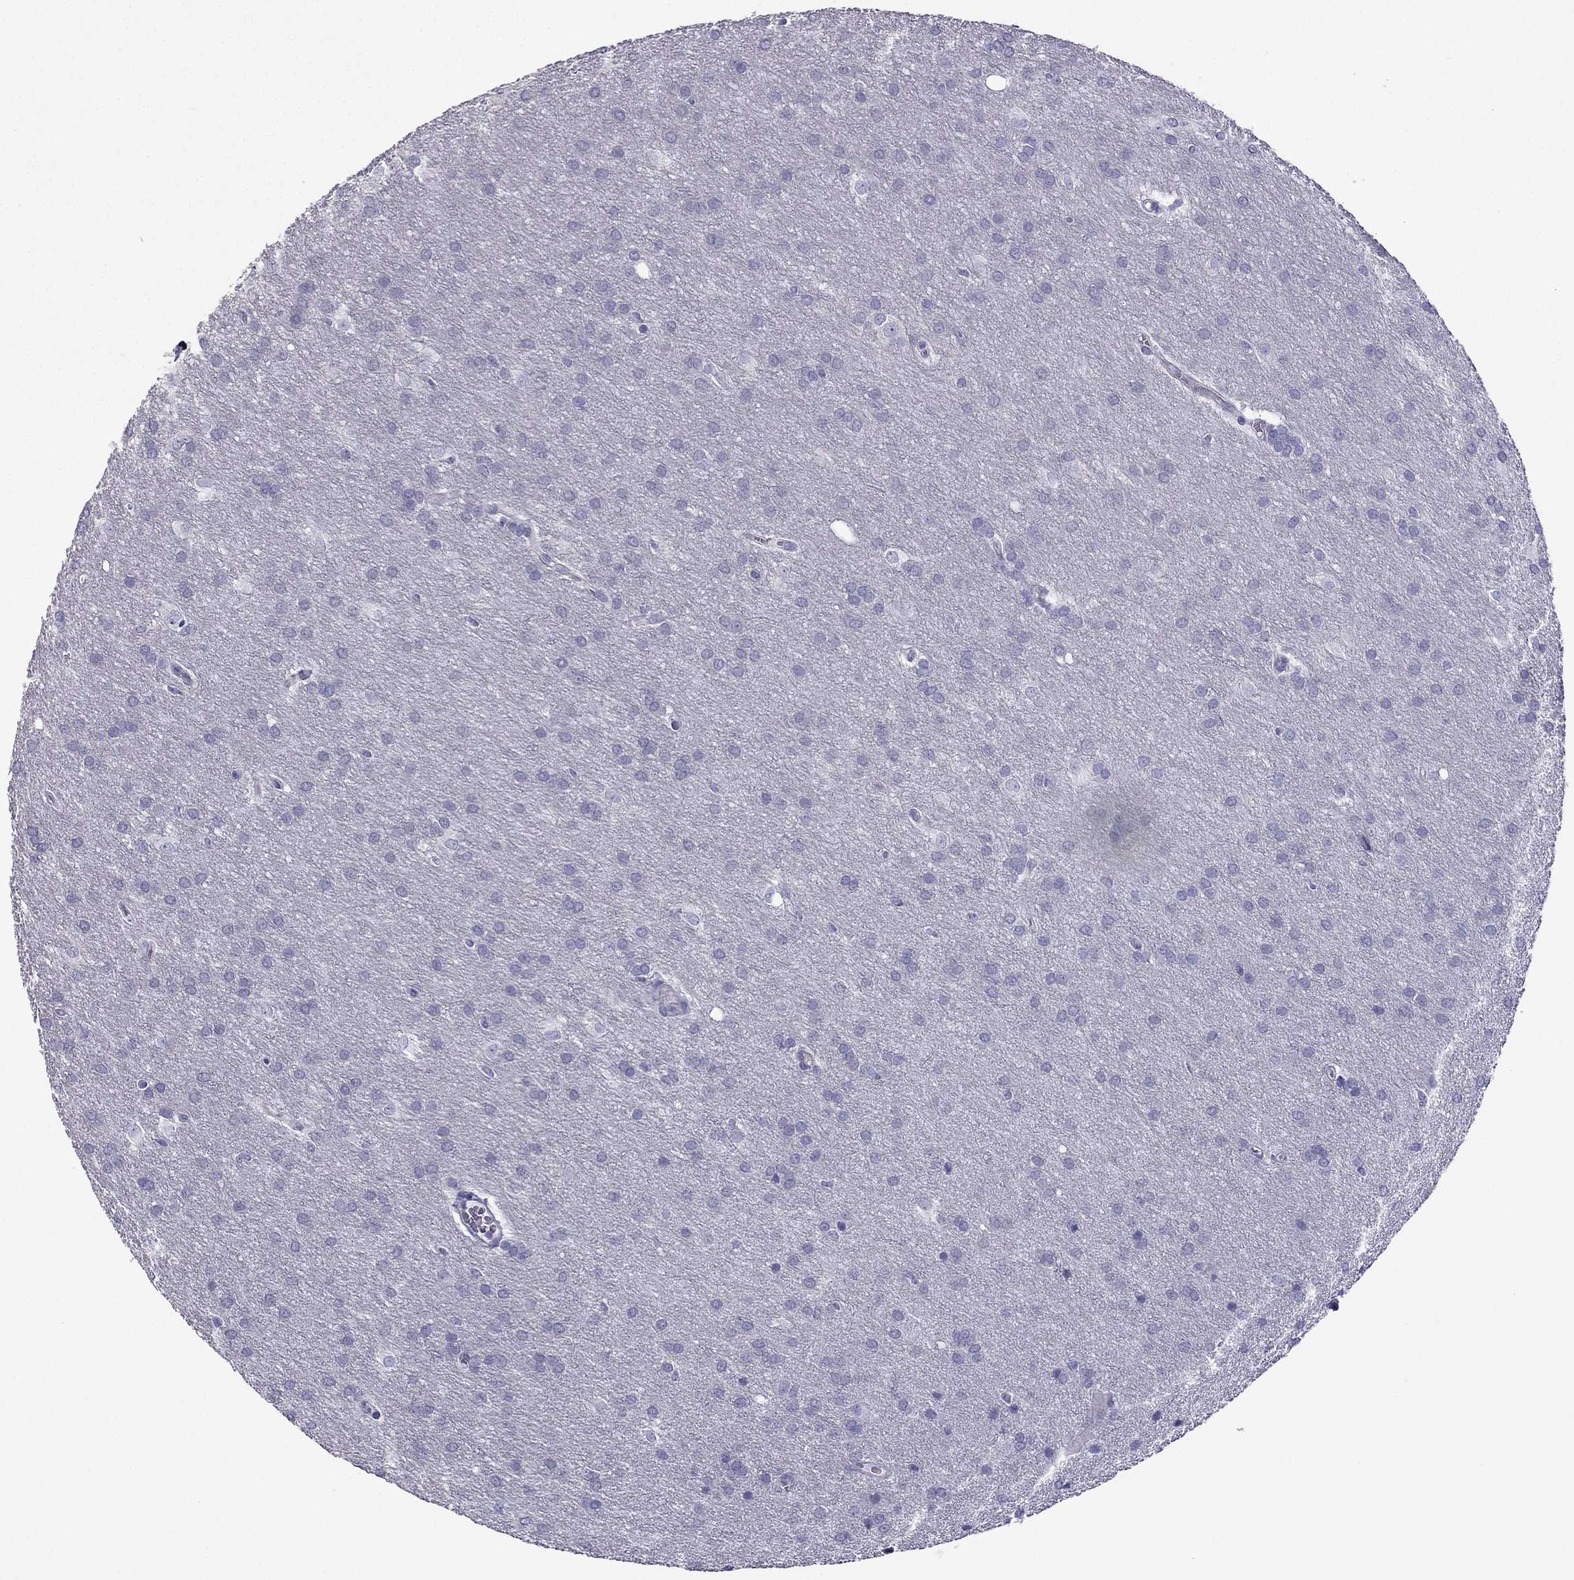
{"staining": {"intensity": "negative", "quantity": "none", "location": "none"}, "tissue": "glioma", "cell_type": "Tumor cells", "image_type": "cancer", "snomed": [{"axis": "morphology", "description": "Glioma, malignant, Low grade"}, {"axis": "topography", "description": "Brain"}], "caption": "IHC of human malignant glioma (low-grade) exhibits no staining in tumor cells.", "gene": "GJA8", "patient": {"sex": "female", "age": 32}}